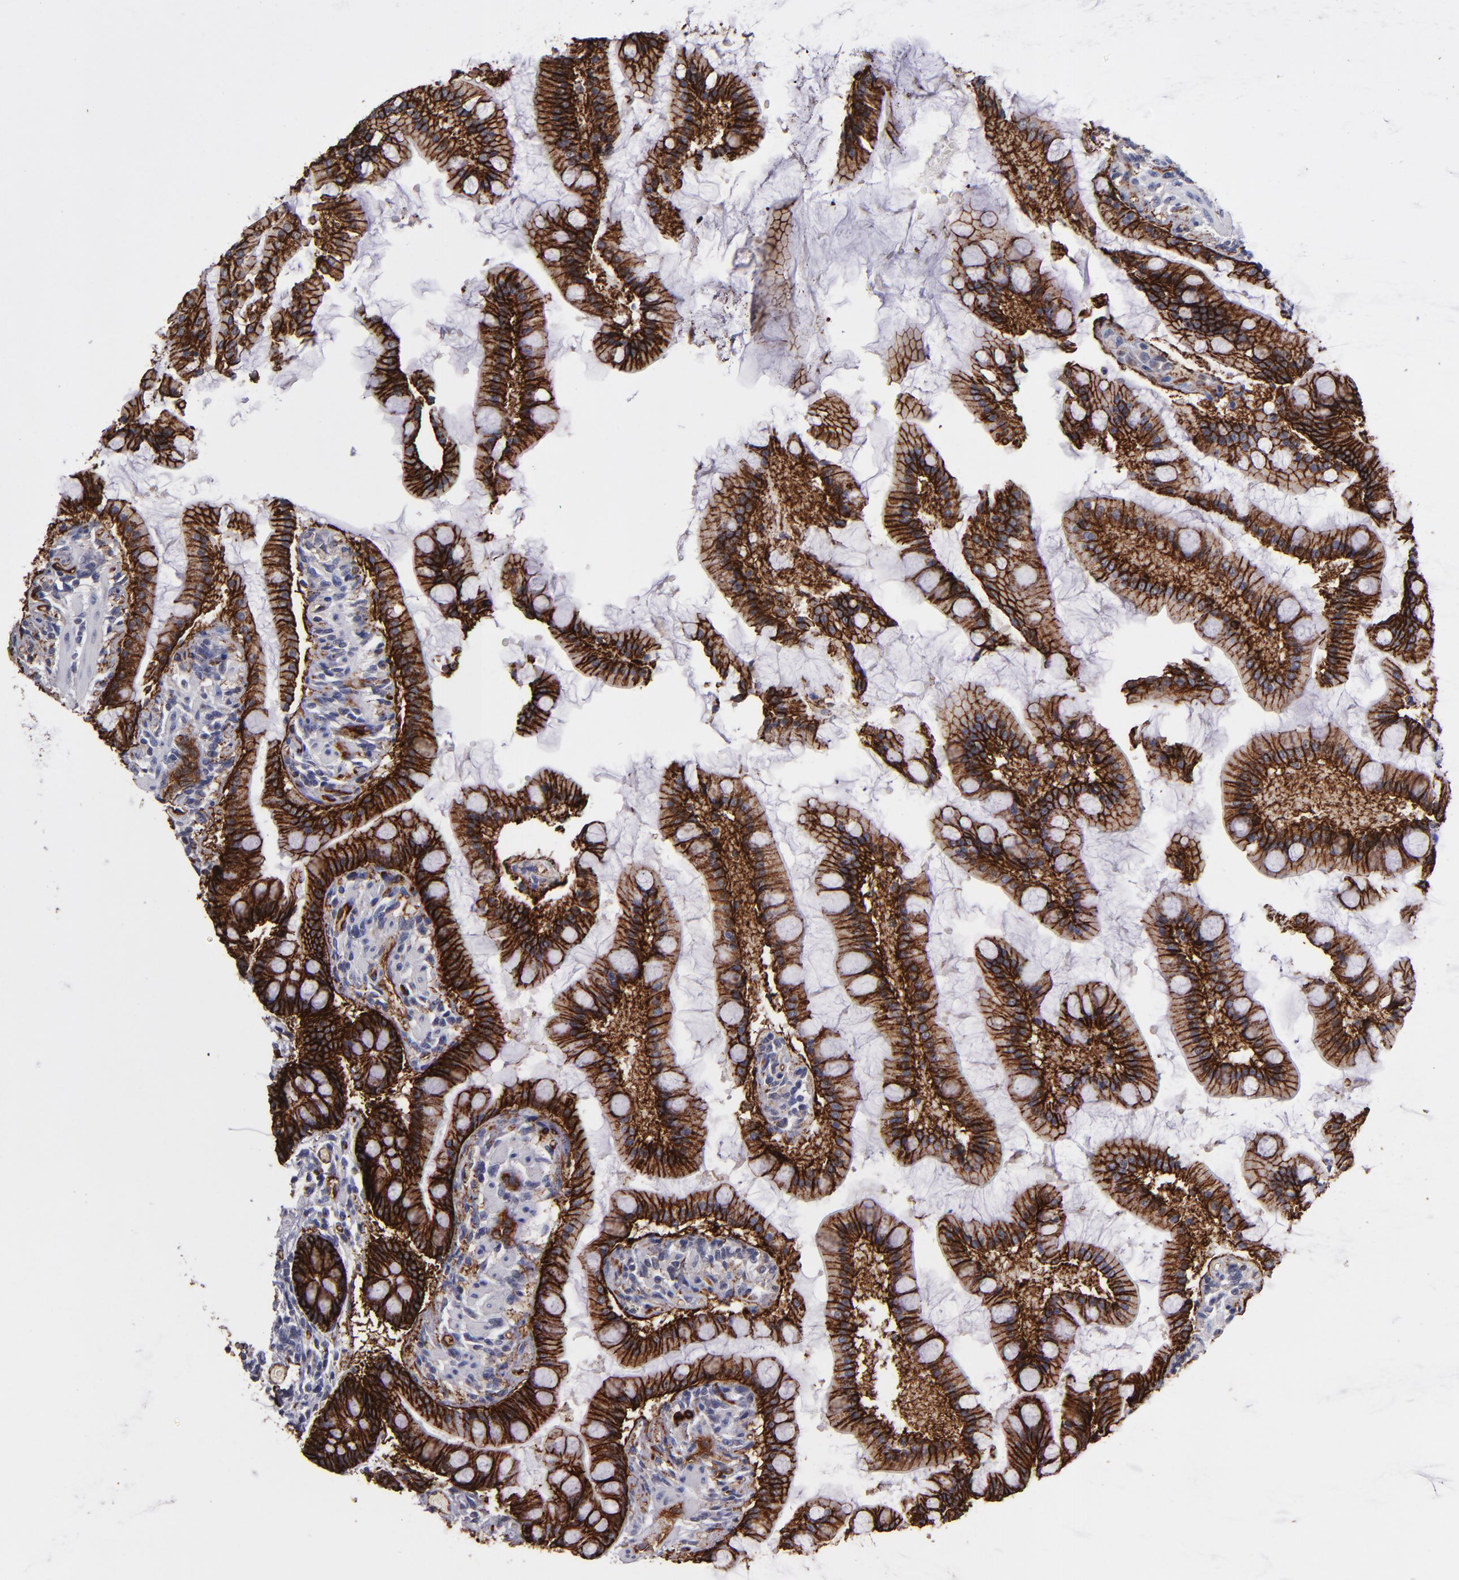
{"staining": {"intensity": "strong", "quantity": ">75%", "location": "cytoplasmic/membranous"}, "tissue": "small intestine", "cell_type": "Glandular cells", "image_type": "normal", "snomed": [{"axis": "morphology", "description": "Normal tissue, NOS"}, {"axis": "topography", "description": "Small intestine"}], "caption": "High-magnification brightfield microscopy of normal small intestine stained with DAB (brown) and counterstained with hematoxylin (blue). glandular cells exhibit strong cytoplasmic/membranous expression is appreciated in approximately>75% of cells.", "gene": "CLDN5", "patient": {"sex": "male", "age": 41}}